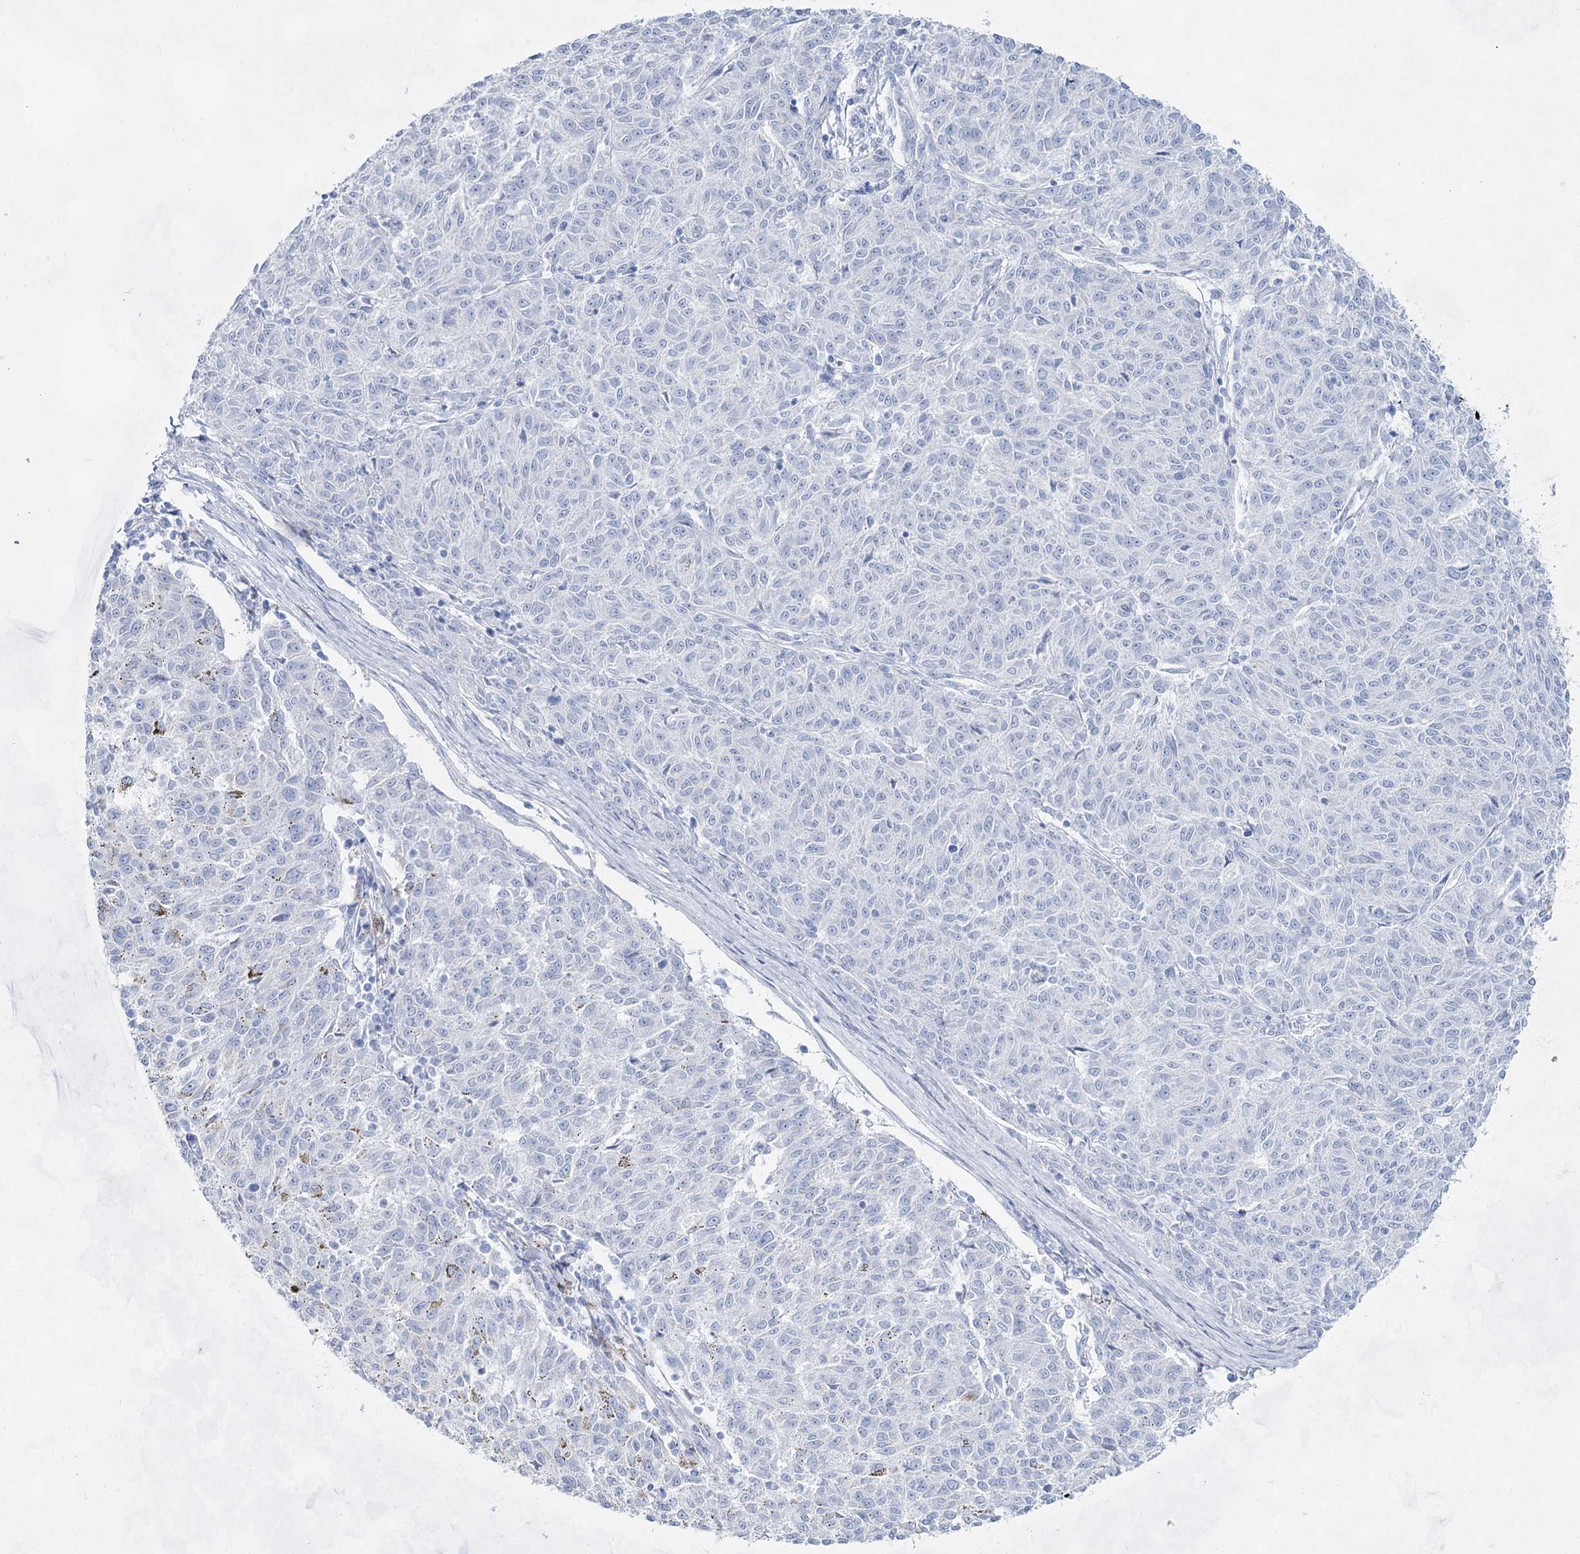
{"staining": {"intensity": "negative", "quantity": "none", "location": "none"}, "tissue": "melanoma", "cell_type": "Tumor cells", "image_type": "cancer", "snomed": [{"axis": "morphology", "description": "Malignant melanoma, NOS"}, {"axis": "topography", "description": "Skin"}], "caption": "A high-resolution photomicrograph shows IHC staining of malignant melanoma, which displays no significant staining in tumor cells.", "gene": "ACRV1", "patient": {"sex": "female", "age": 72}}